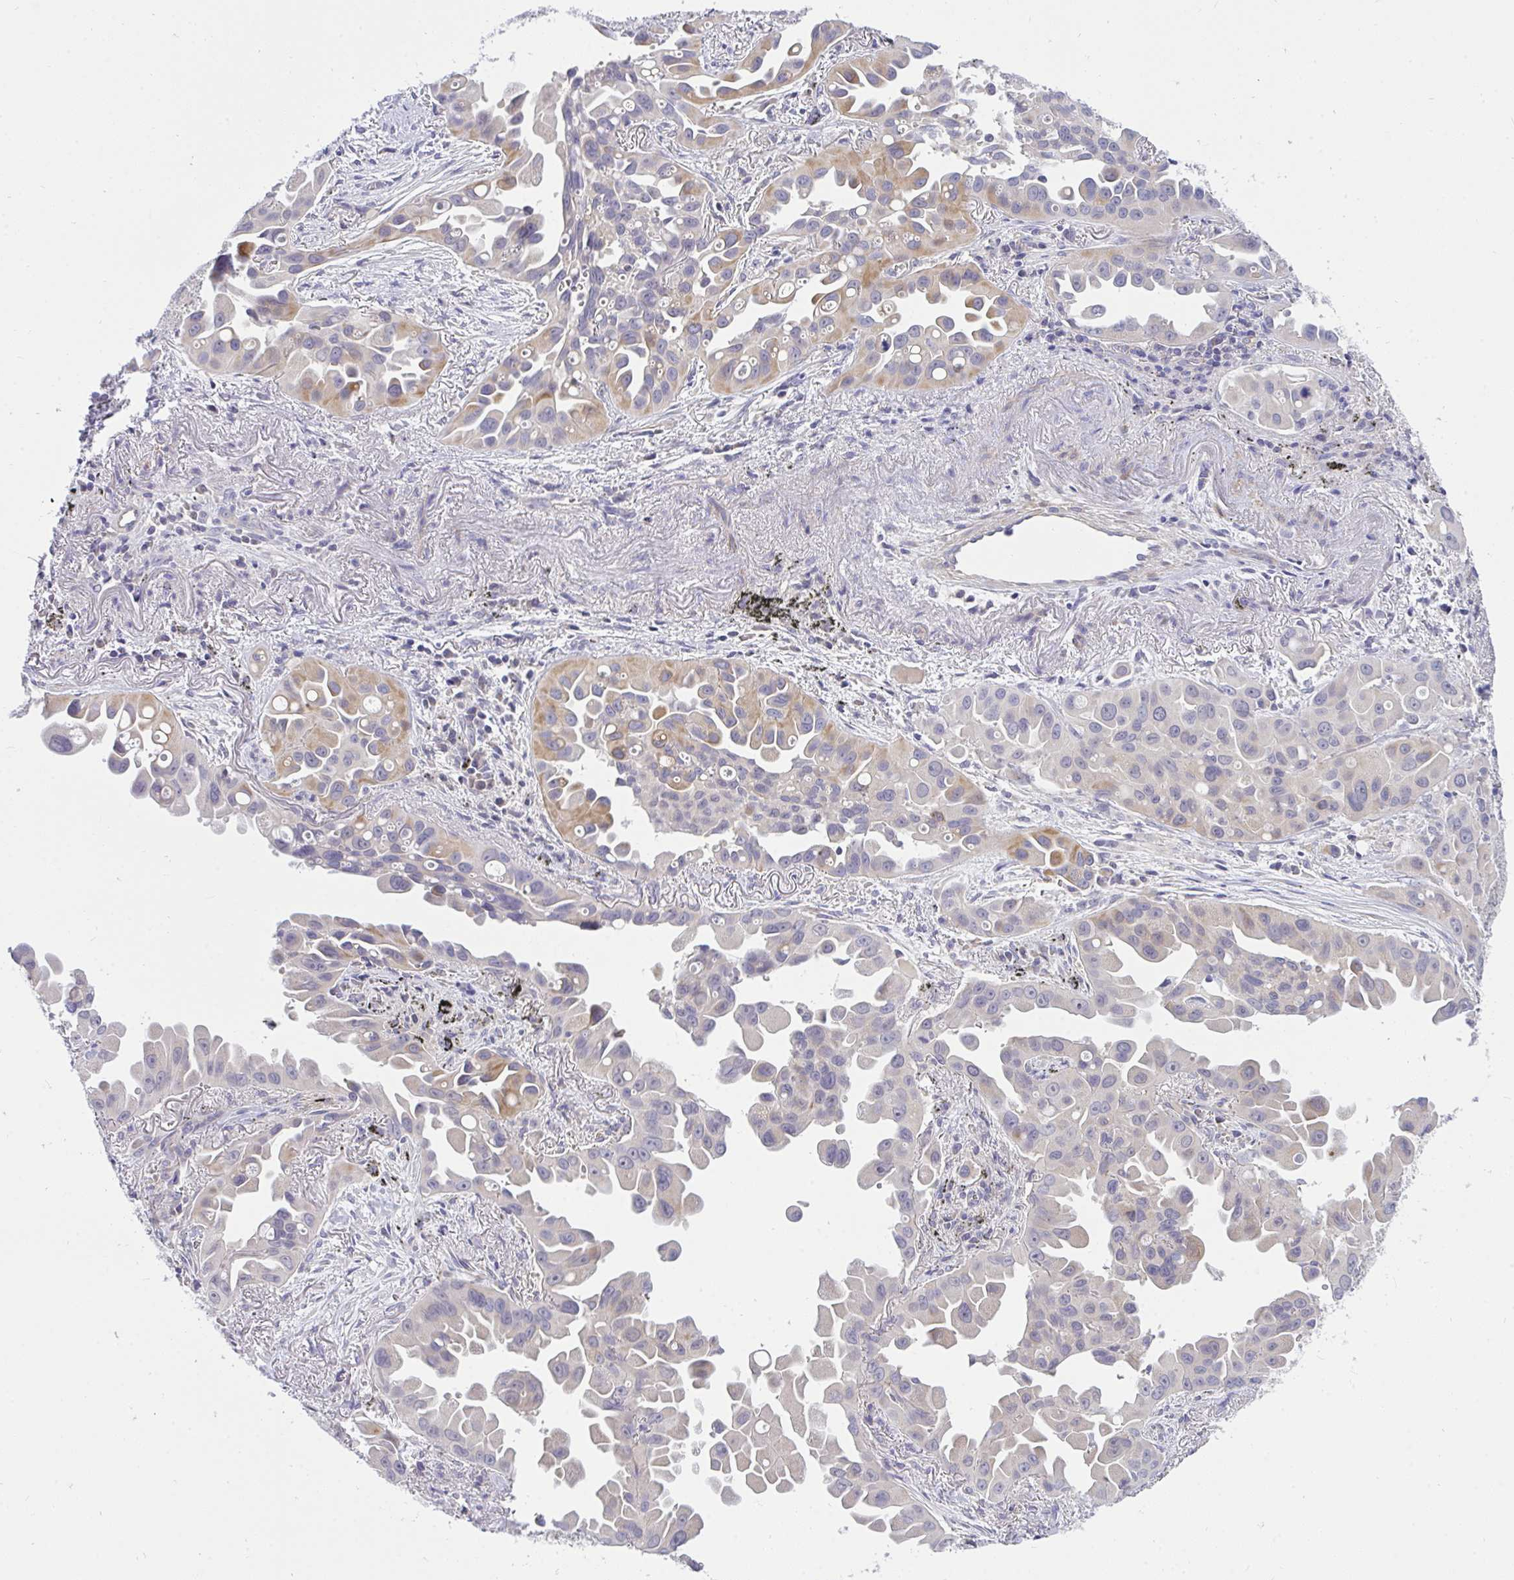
{"staining": {"intensity": "weak", "quantity": "25%-75%", "location": "cytoplasmic/membranous"}, "tissue": "lung cancer", "cell_type": "Tumor cells", "image_type": "cancer", "snomed": [{"axis": "morphology", "description": "Adenocarcinoma, NOS"}, {"axis": "topography", "description": "Lung"}], "caption": "Tumor cells exhibit low levels of weak cytoplasmic/membranous expression in approximately 25%-75% of cells in adenocarcinoma (lung).", "gene": "C19orf54", "patient": {"sex": "male", "age": 68}}